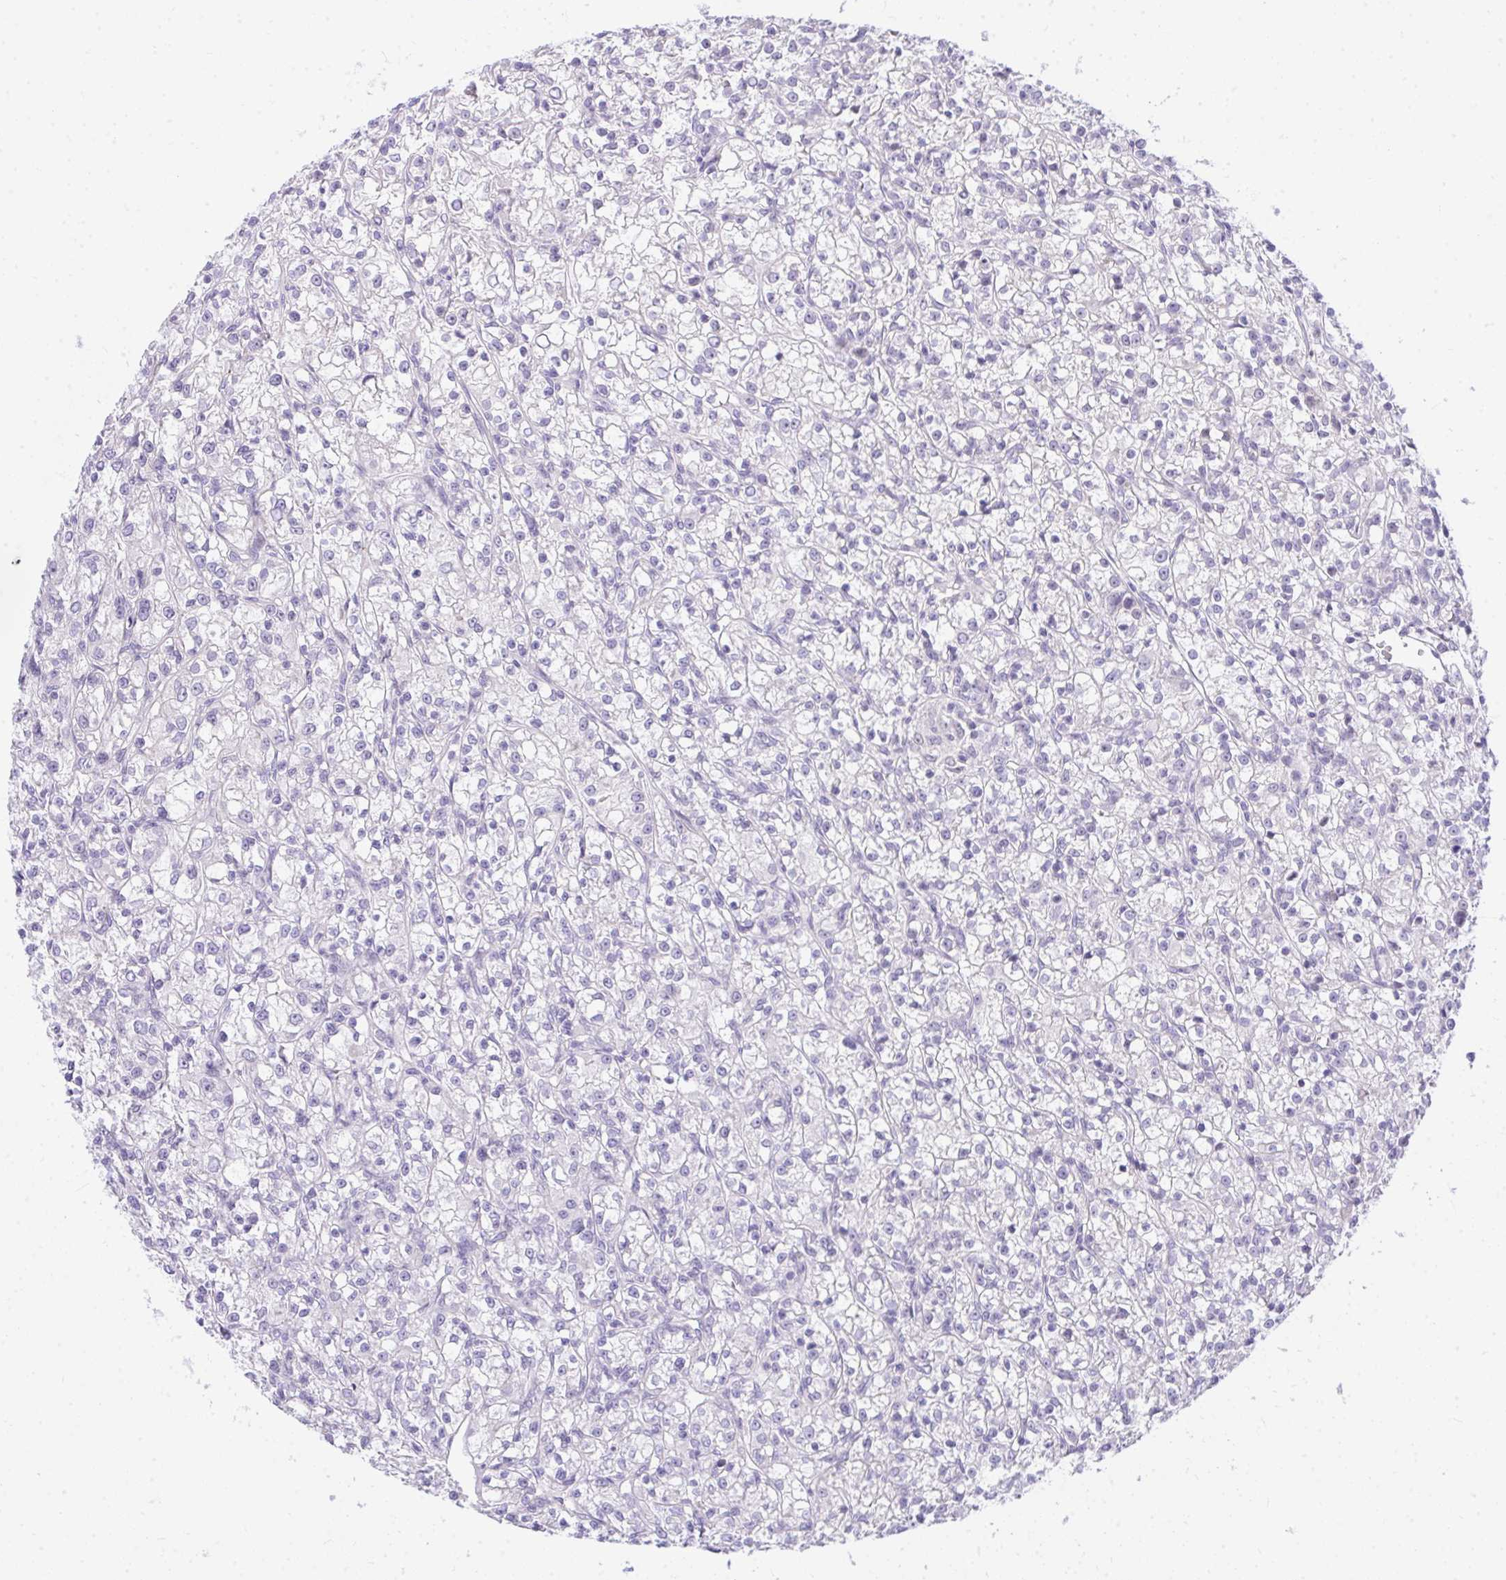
{"staining": {"intensity": "negative", "quantity": "none", "location": "none"}, "tissue": "renal cancer", "cell_type": "Tumor cells", "image_type": "cancer", "snomed": [{"axis": "morphology", "description": "Adenocarcinoma, NOS"}, {"axis": "topography", "description": "Kidney"}], "caption": "Histopathology image shows no protein expression in tumor cells of renal adenocarcinoma tissue.", "gene": "EID3", "patient": {"sex": "female", "age": 59}}